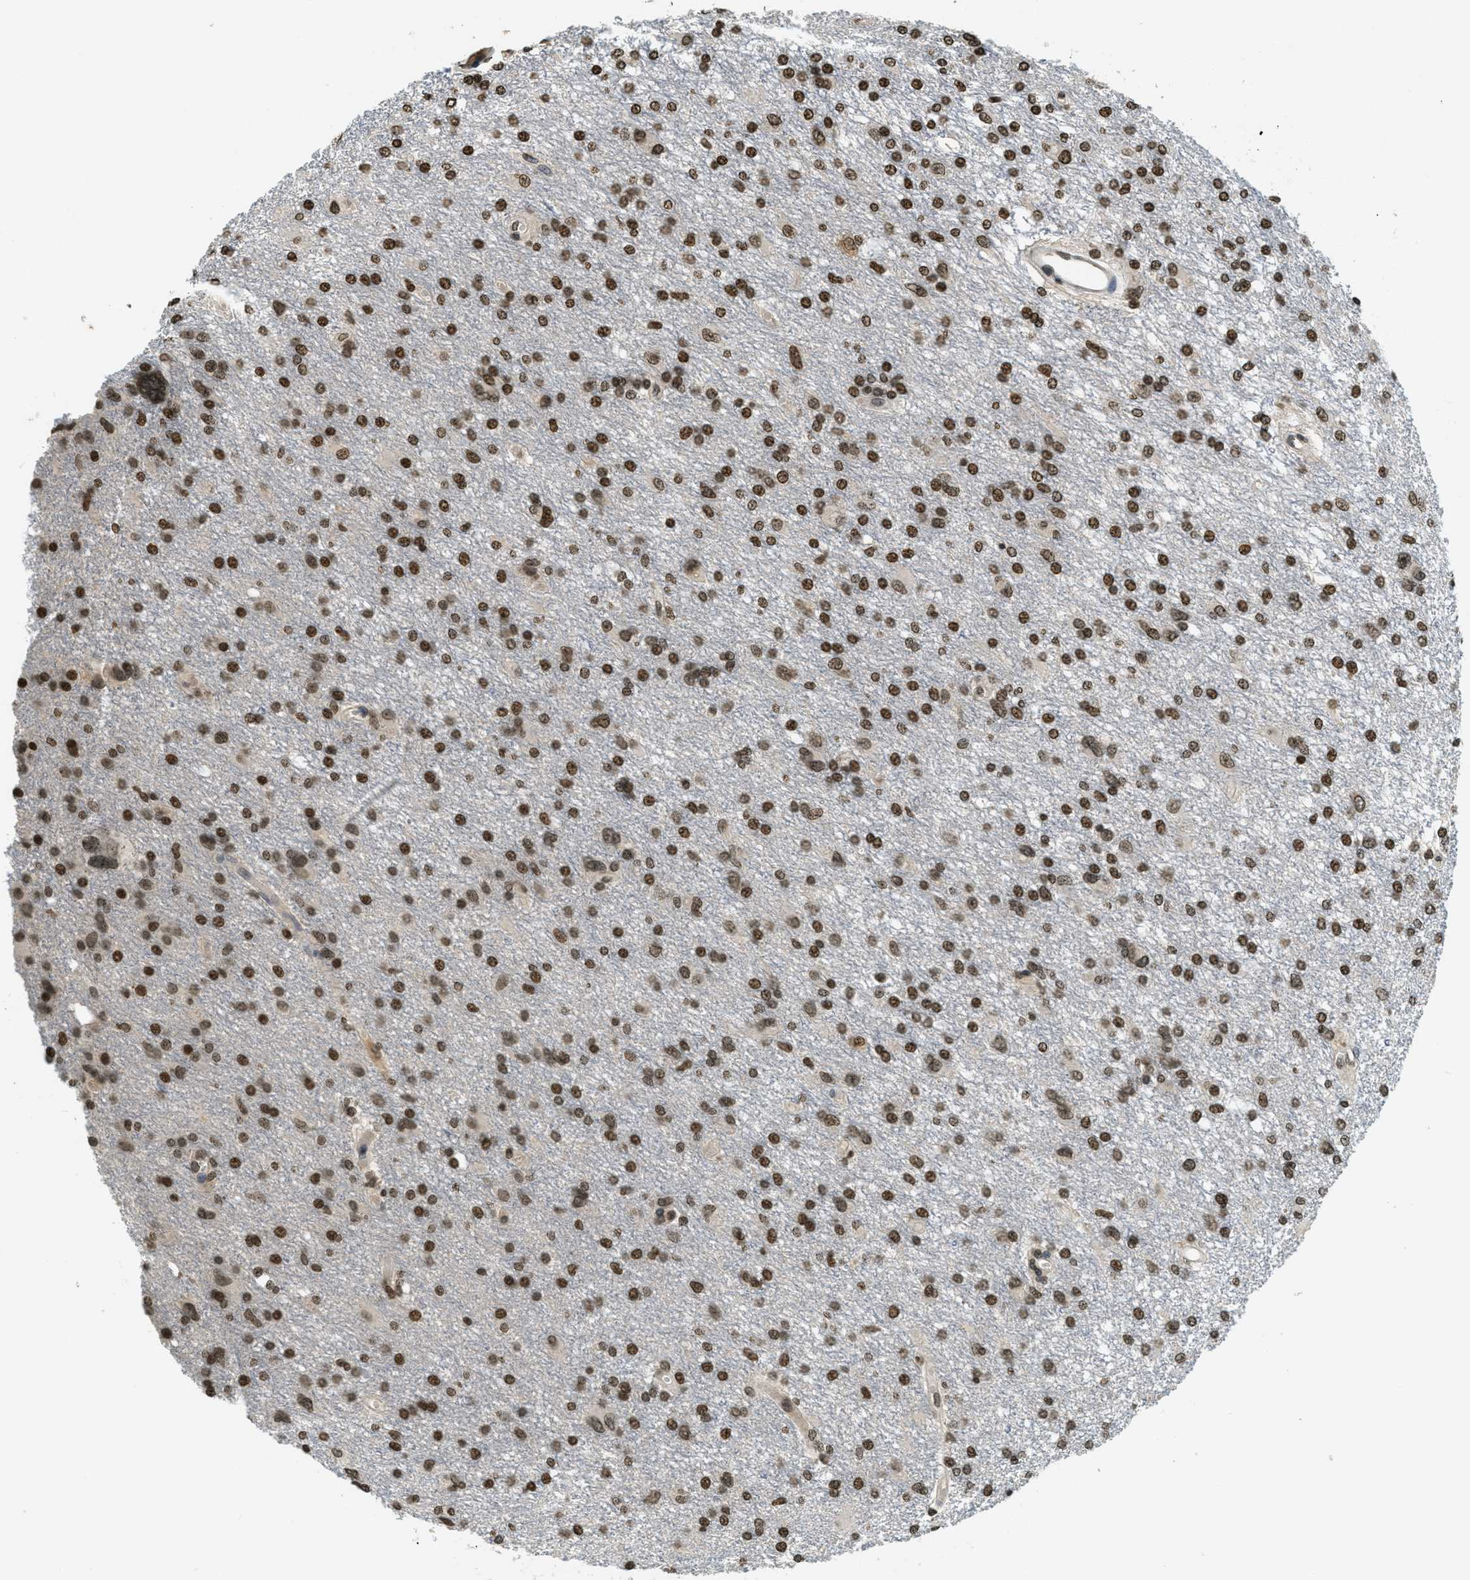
{"staining": {"intensity": "strong", "quantity": ">75%", "location": "nuclear"}, "tissue": "glioma", "cell_type": "Tumor cells", "image_type": "cancer", "snomed": [{"axis": "morphology", "description": "Glioma, malignant, High grade"}, {"axis": "topography", "description": "Brain"}], "caption": "Immunohistochemistry (IHC) (DAB (3,3'-diaminobenzidine)) staining of glioma displays strong nuclear protein staining in about >75% of tumor cells.", "gene": "LDB2", "patient": {"sex": "female", "age": 59}}